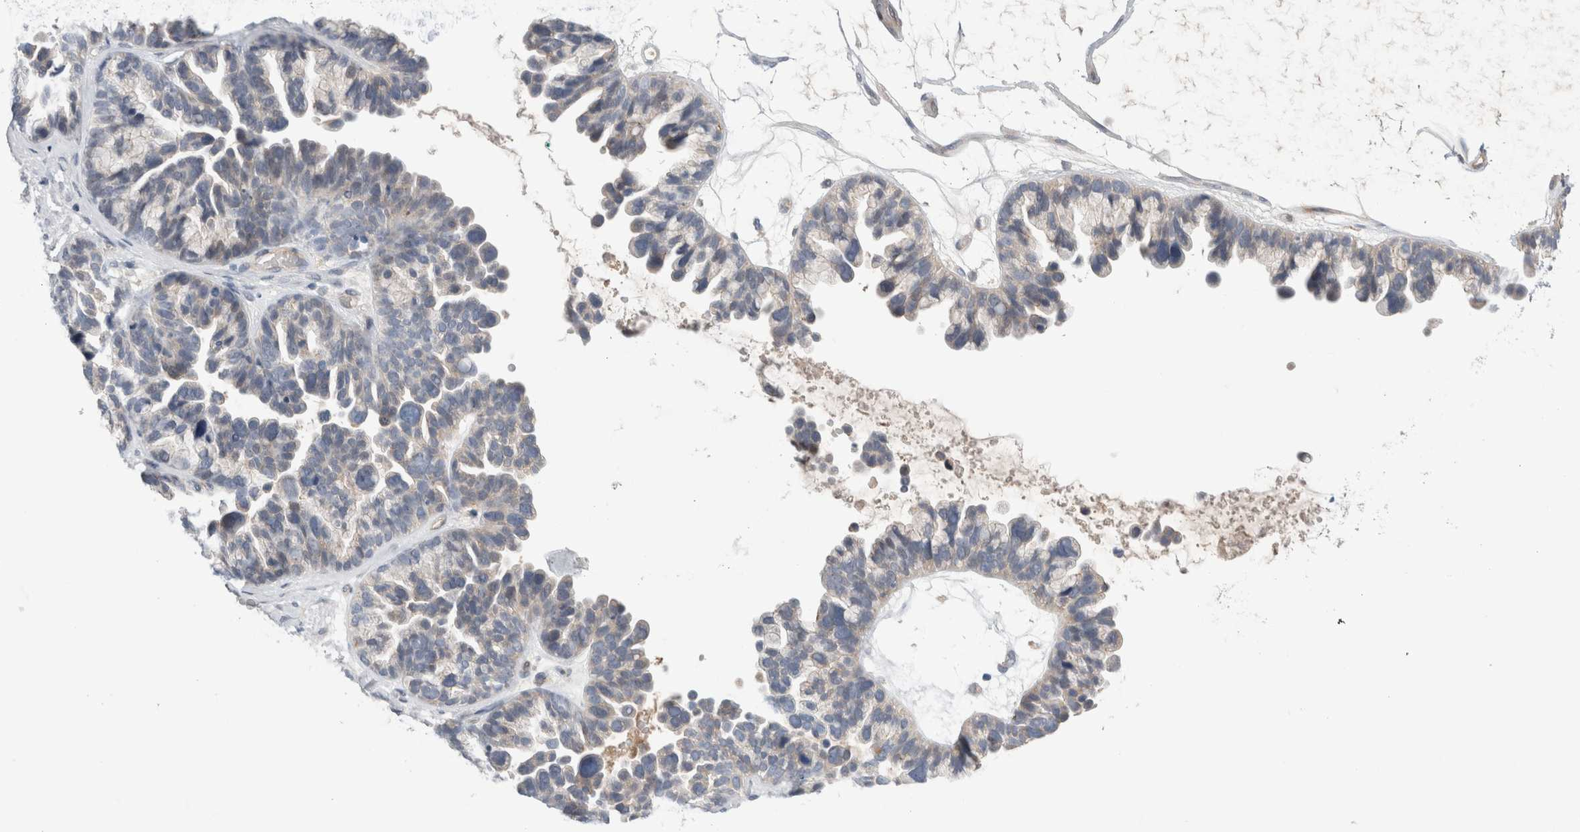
{"staining": {"intensity": "negative", "quantity": "none", "location": "none"}, "tissue": "ovarian cancer", "cell_type": "Tumor cells", "image_type": "cancer", "snomed": [{"axis": "morphology", "description": "Cystadenocarcinoma, serous, NOS"}, {"axis": "topography", "description": "Ovary"}], "caption": "IHC micrograph of neoplastic tissue: serous cystadenocarcinoma (ovarian) stained with DAB shows no significant protein staining in tumor cells.", "gene": "TAFA5", "patient": {"sex": "female", "age": 56}}